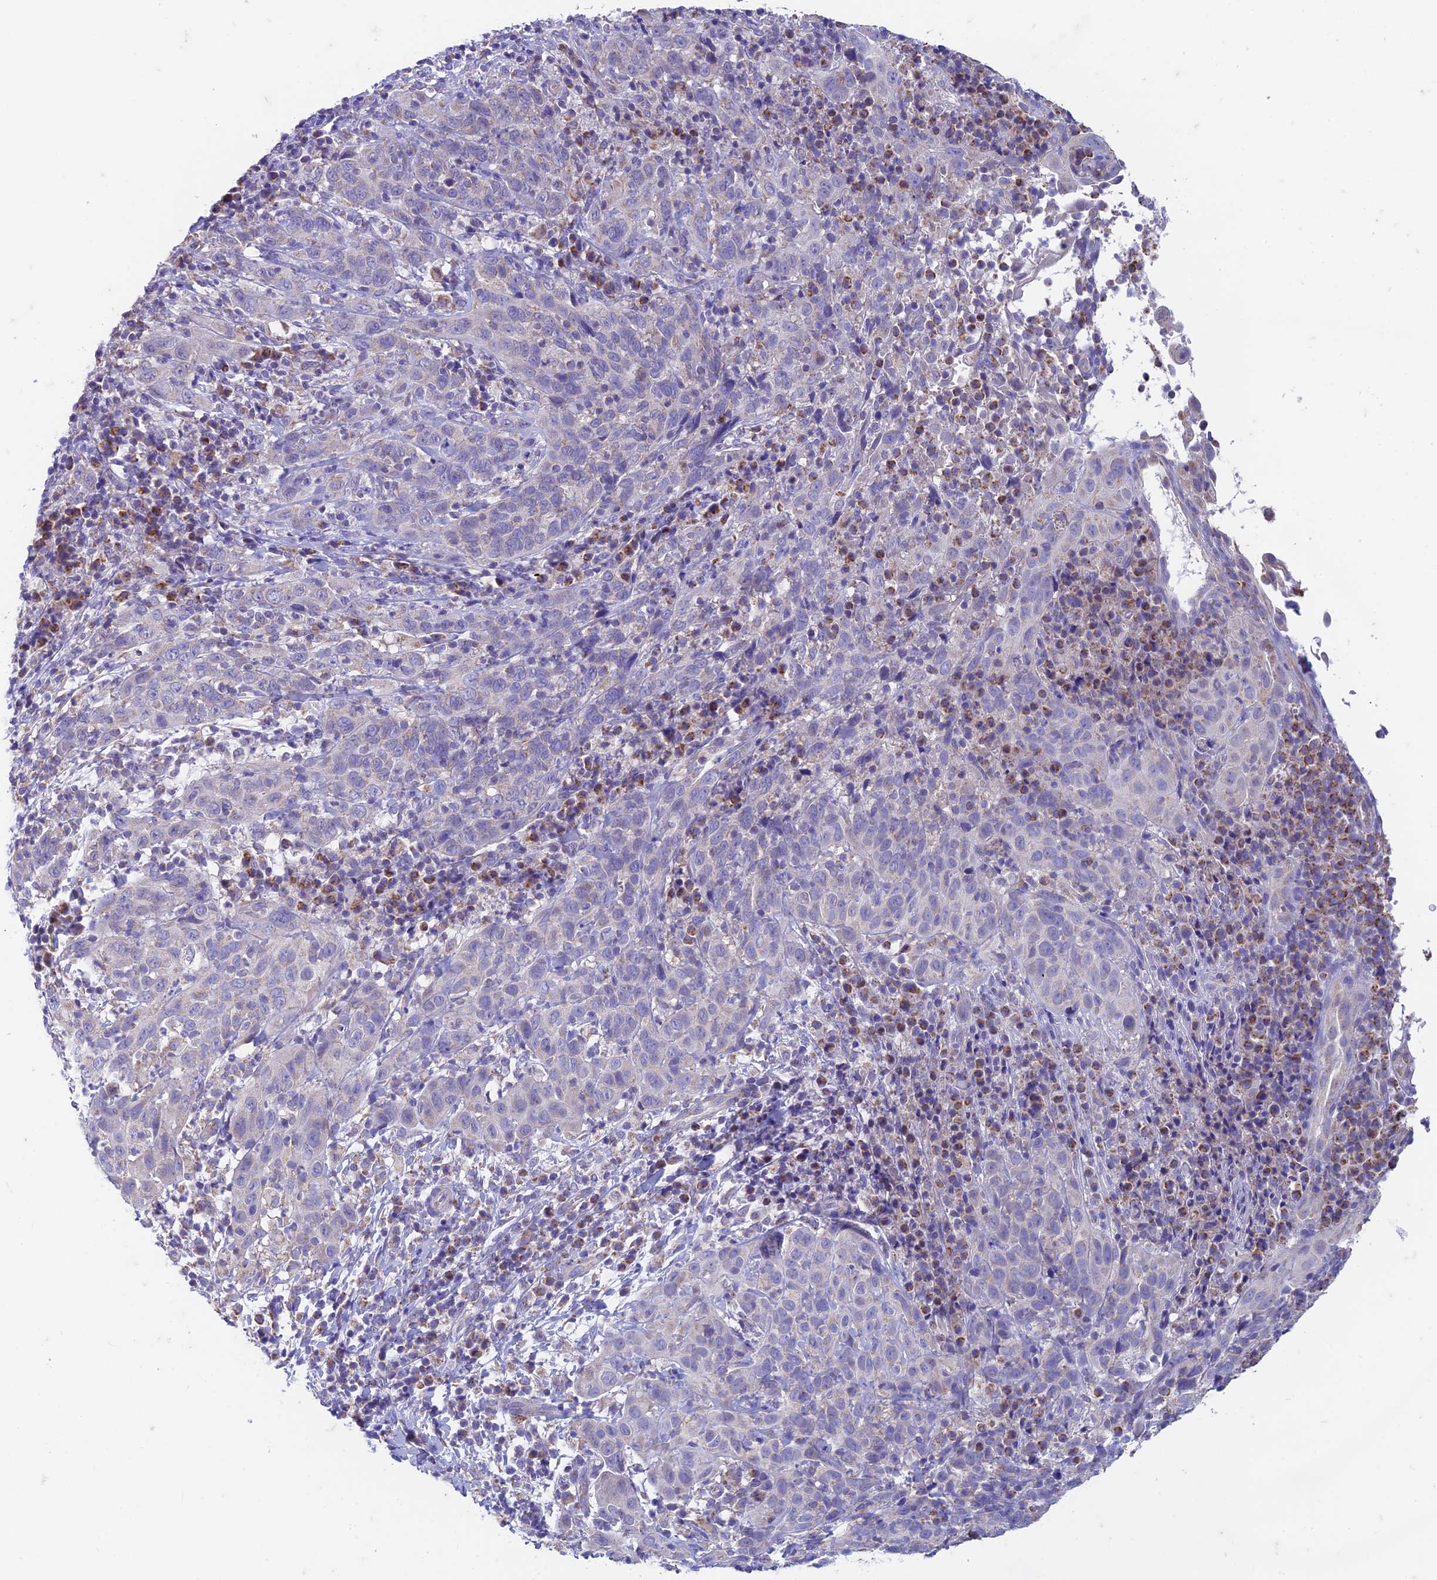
{"staining": {"intensity": "negative", "quantity": "none", "location": "none"}, "tissue": "cervical cancer", "cell_type": "Tumor cells", "image_type": "cancer", "snomed": [{"axis": "morphology", "description": "Squamous cell carcinoma, NOS"}, {"axis": "topography", "description": "Cervix"}], "caption": "Immunohistochemistry histopathology image of cervical cancer (squamous cell carcinoma) stained for a protein (brown), which reveals no expression in tumor cells. The staining is performed using DAB (3,3'-diaminobenzidine) brown chromogen with nuclei counter-stained in using hematoxylin.", "gene": "ZNF181", "patient": {"sex": "female", "age": 46}}